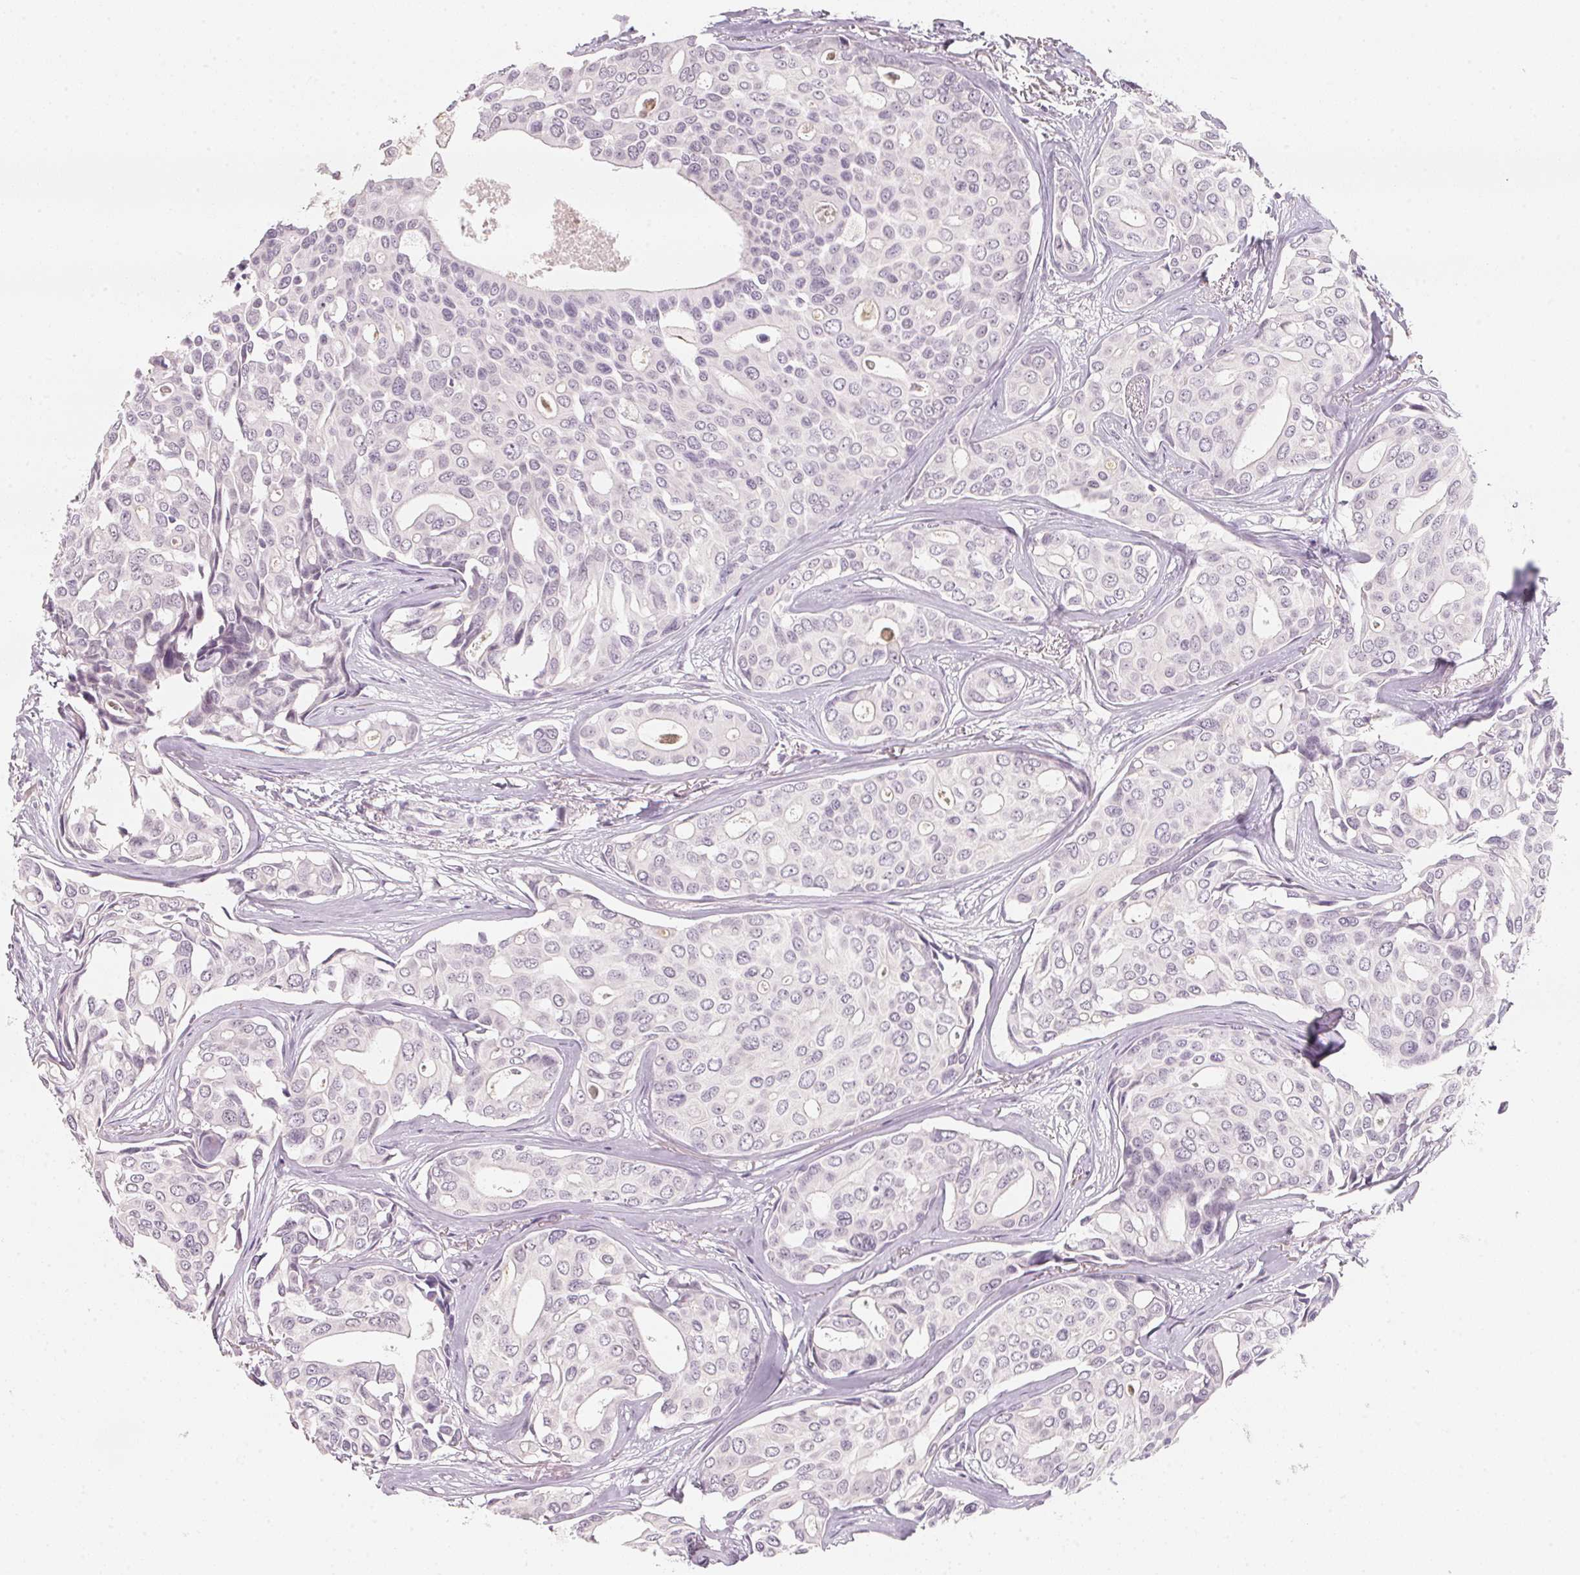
{"staining": {"intensity": "negative", "quantity": "none", "location": "none"}, "tissue": "breast cancer", "cell_type": "Tumor cells", "image_type": "cancer", "snomed": [{"axis": "morphology", "description": "Duct carcinoma"}, {"axis": "topography", "description": "Breast"}], "caption": "Immunohistochemistry of human breast cancer reveals no staining in tumor cells.", "gene": "ANKRD31", "patient": {"sex": "female", "age": 54}}